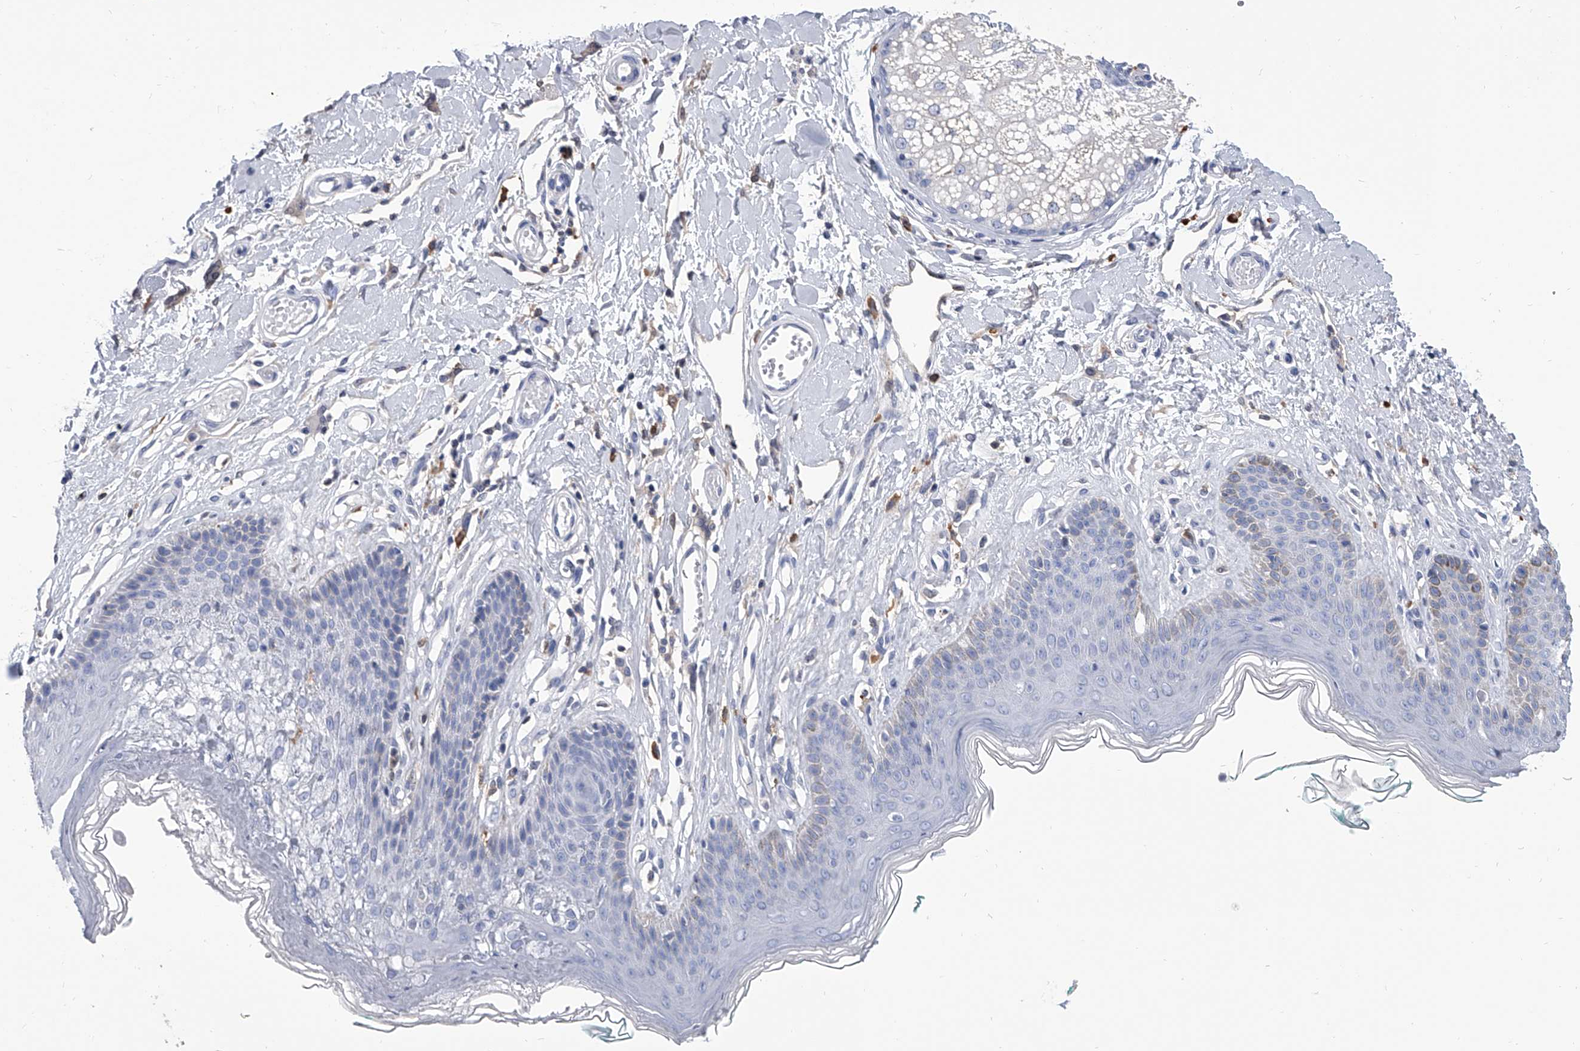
{"staining": {"intensity": "moderate", "quantity": "<25%", "location": "cytoplasmic/membranous"}, "tissue": "skin", "cell_type": "Epidermal cells", "image_type": "normal", "snomed": [{"axis": "morphology", "description": "Normal tissue, NOS"}, {"axis": "morphology", "description": "Squamous cell carcinoma, NOS"}, {"axis": "topography", "description": "Vulva"}], "caption": "Immunohistochemistry (IHC) image of unremarkable human skin stained for a protein (brown), which displays low levels of moderate cytoplasmic/membranous staining in approximately <25% of epidermal cells.", "gene": "SERPINB9", "patient": {"sex": "female", "age": 85}}